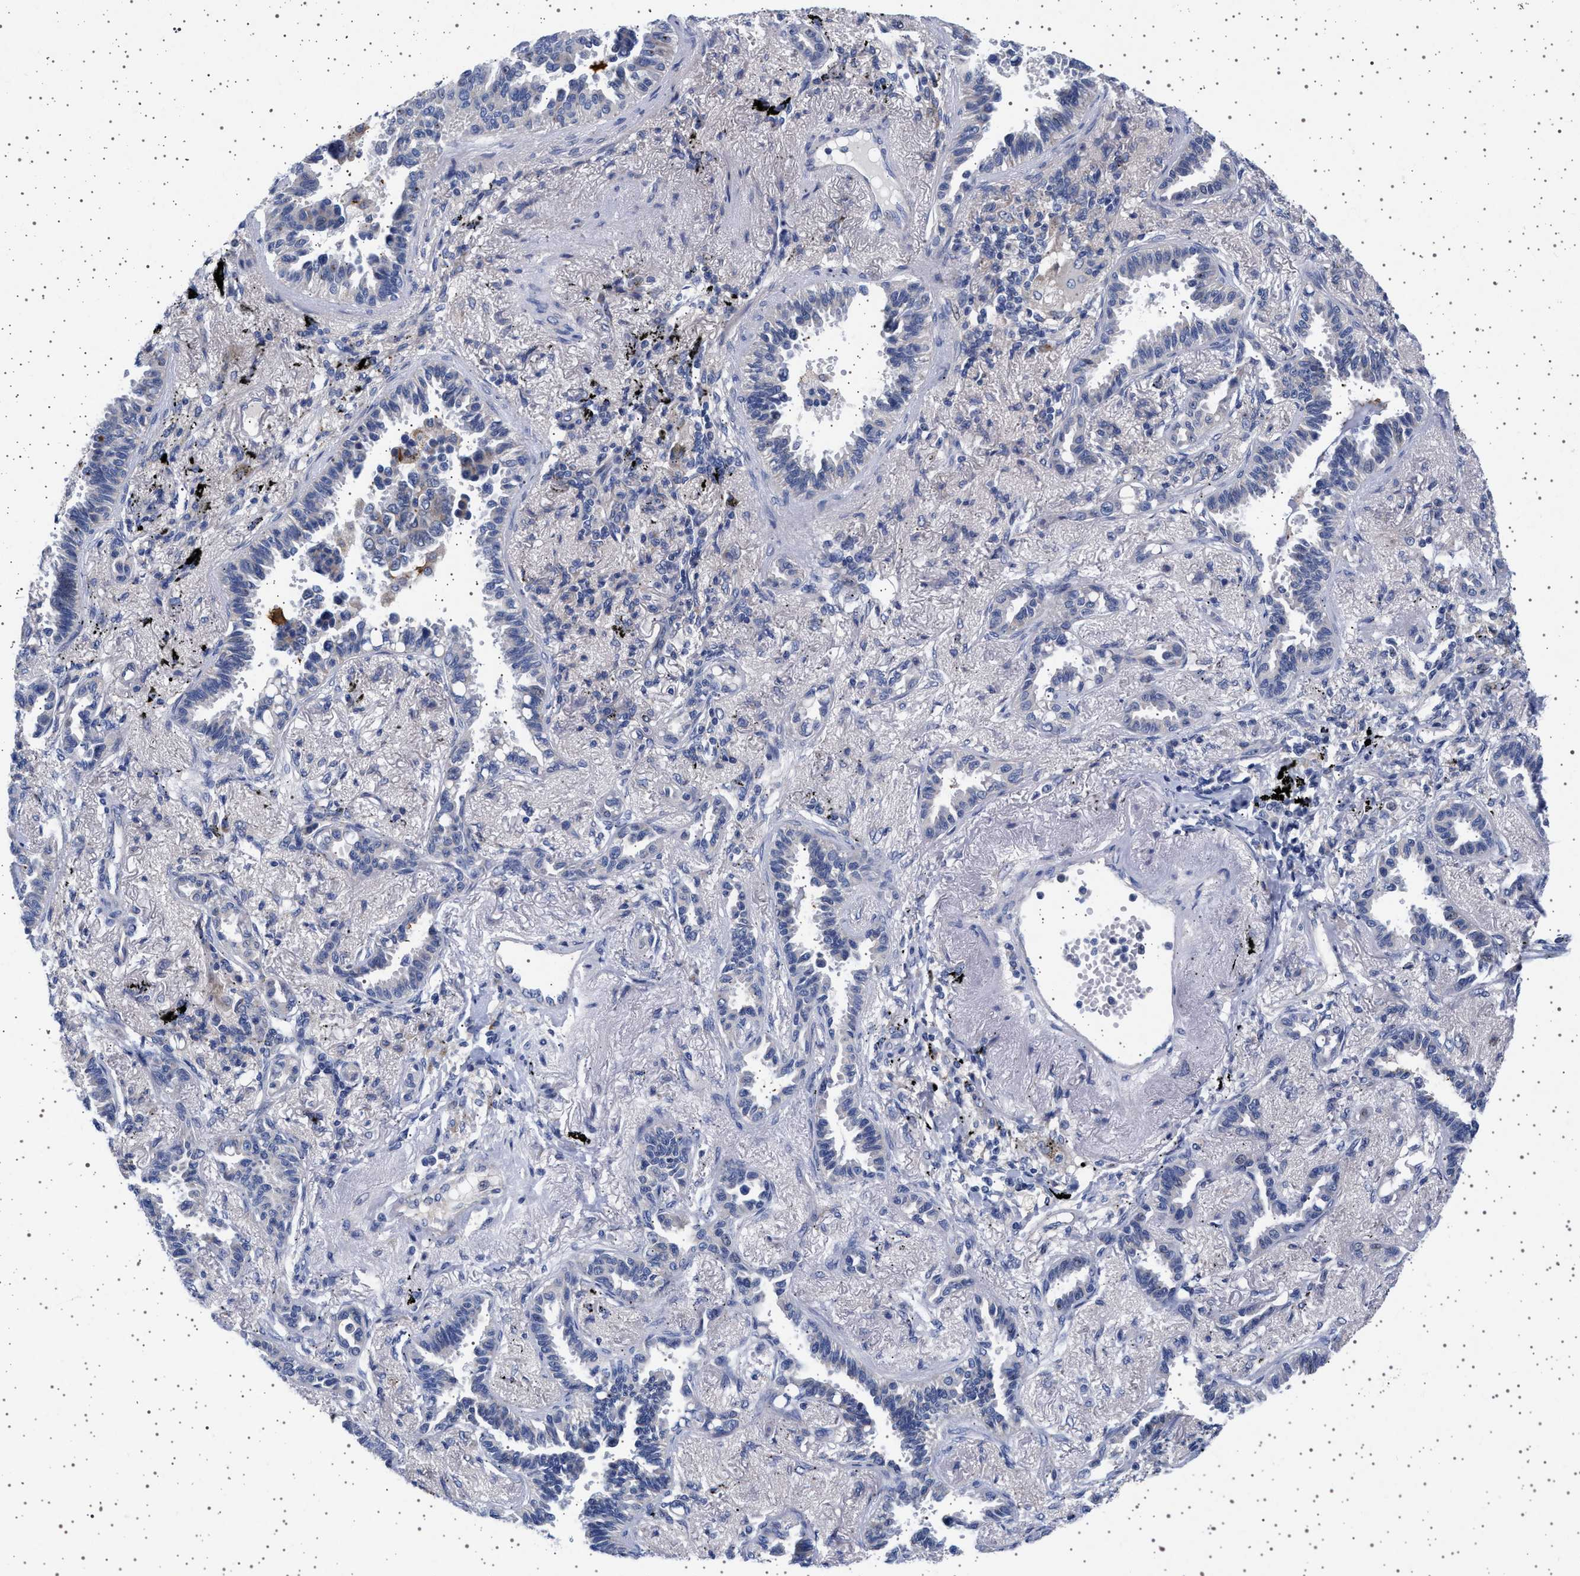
{"staining": {"intensity": "negative", "quantity": "none", "location": "none"}, "tissue": "lung cancer", "cell_type": "Tumor cells", "image_type": "cancer", "snomed": [{"axis": "morphology", "description": "Adenocarcinoma, NOS"}, {"axis": "topography", "description": "Lung"}], "caption": "DAB (3,3'-diaminobenzidine) immunohistochemical staining of adenocarcinoma (lung) shows no significant positivity in tumor cells.", "gene": "TRMT10B", "patient": {"sex": "male", "age": 59}}